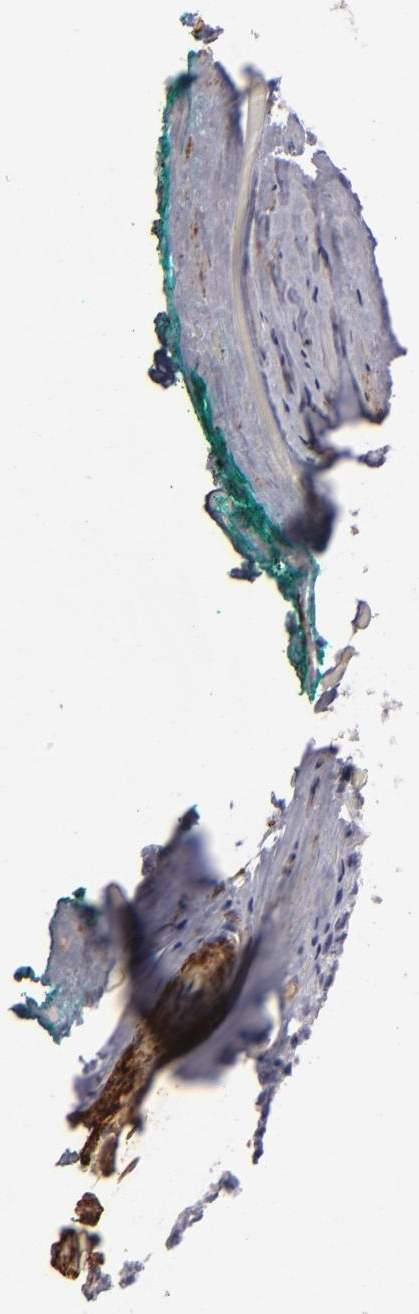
{"staining": {"intensity": "negative", "quantity": "none", "location": "none"}, "tissue": "prostate cancer", "cell_type": "Tumor cells", "image_type": "cancer", "snomed": [{"axis": "morphology", "description": "Adenocarcinoma, Medium grade"}, {"axis": "topography", "description": "Prostate"}], "caption": "This is an immunohistochemistry micrograph of medium-grade adenocarcinoma (prostate). There is no expression in tumor cells.", "gene": "MCAM", "patient": {"sex": "male", "age": 60}}